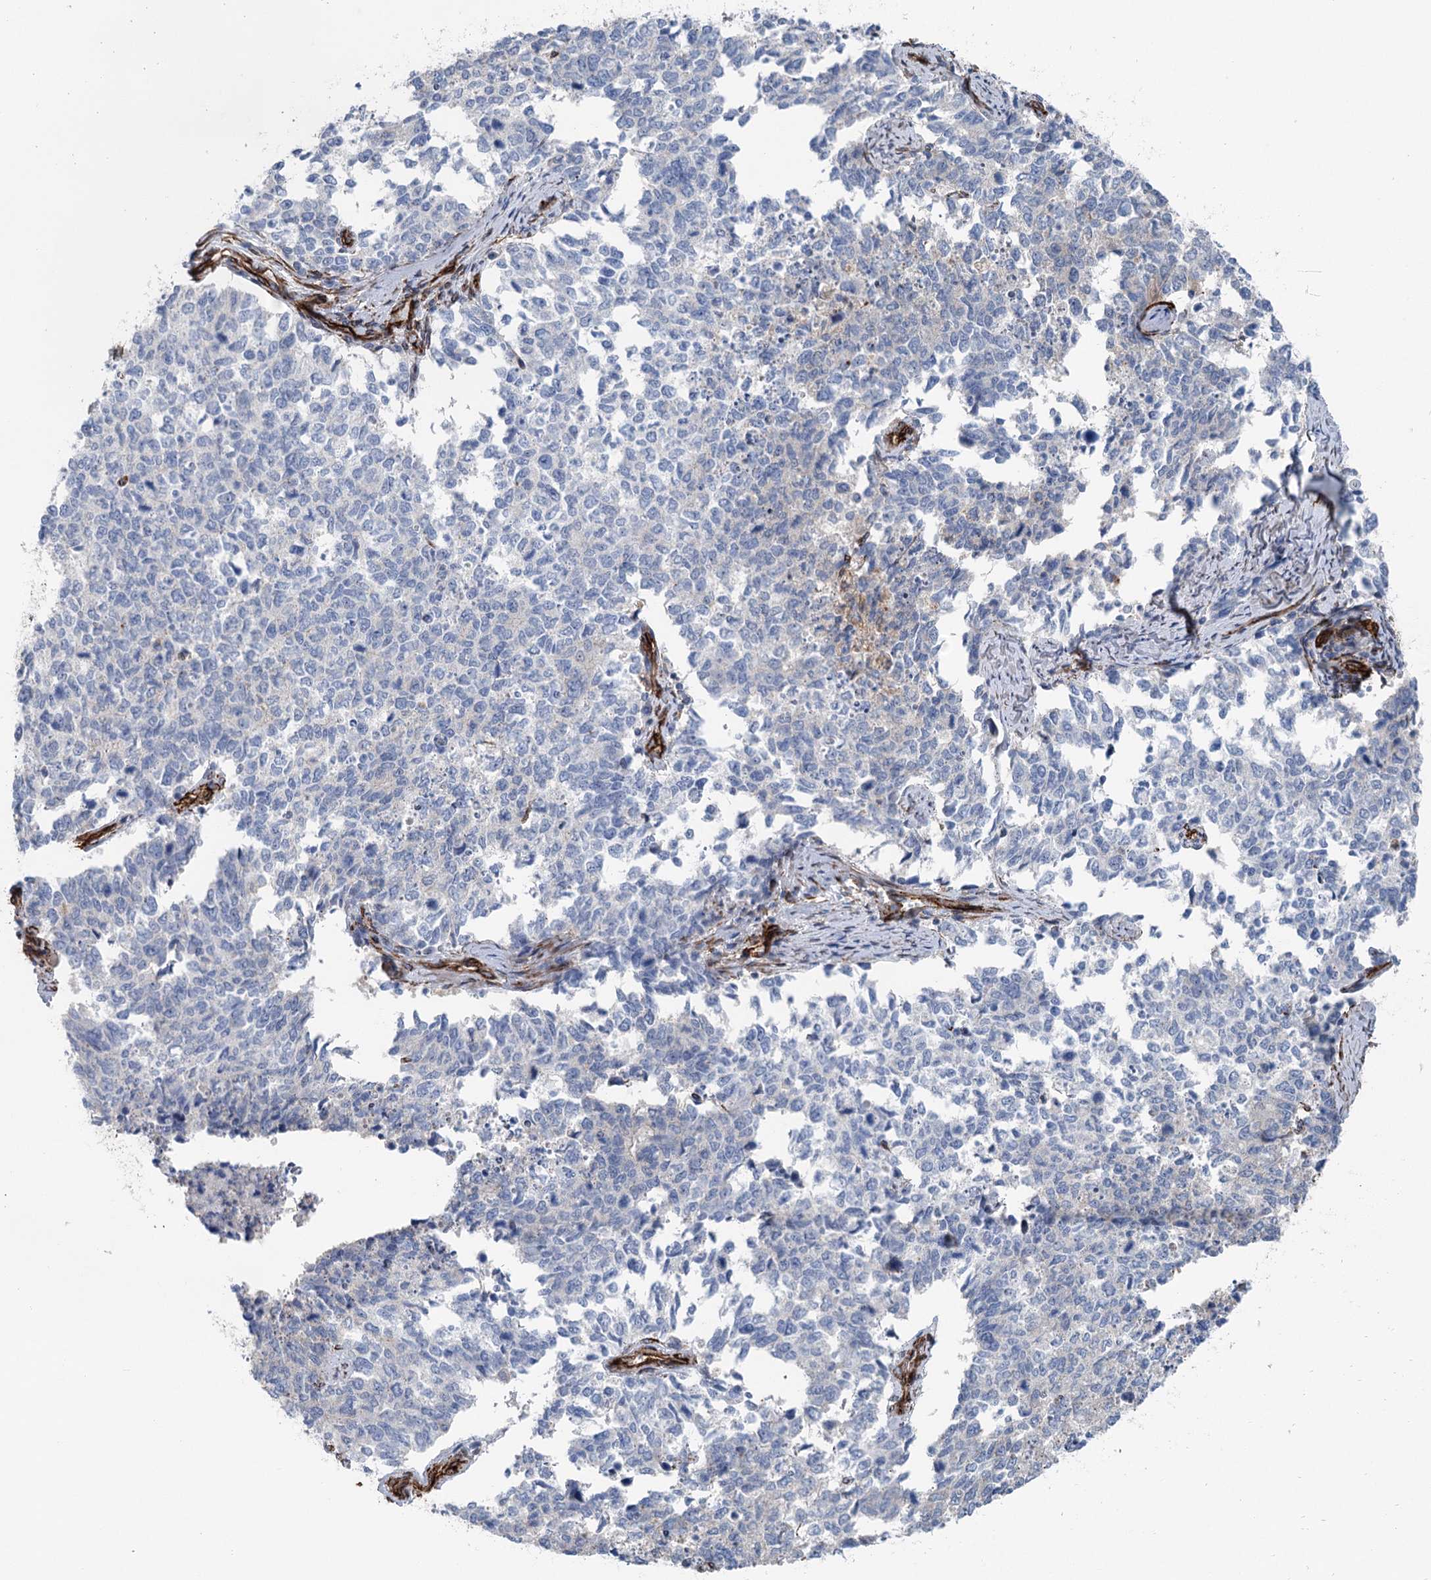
{"staining": {"intensity": "negative", "quantity": "none", "location": "none"}, "tissue": "cervical cancer", "cell_type": "Tumor cells", "image_type": "cancer", "snomed": [{"axis": "morphology", "description": "Squamous cell carcinoma, NOS"}, {"axis": "topography", "description": "Cervix"}], "caption": "Immunohistochemistry (IHC) histopathology image of neoplastic tissue: cervical squamous cell carcinoma stained with DAB (3,3'-diaminobenzidine) exhibits no significant protein positivity in tumor cells.", "gene": "IQSEC1", "patient": {"sex": "female", "age": 63}}